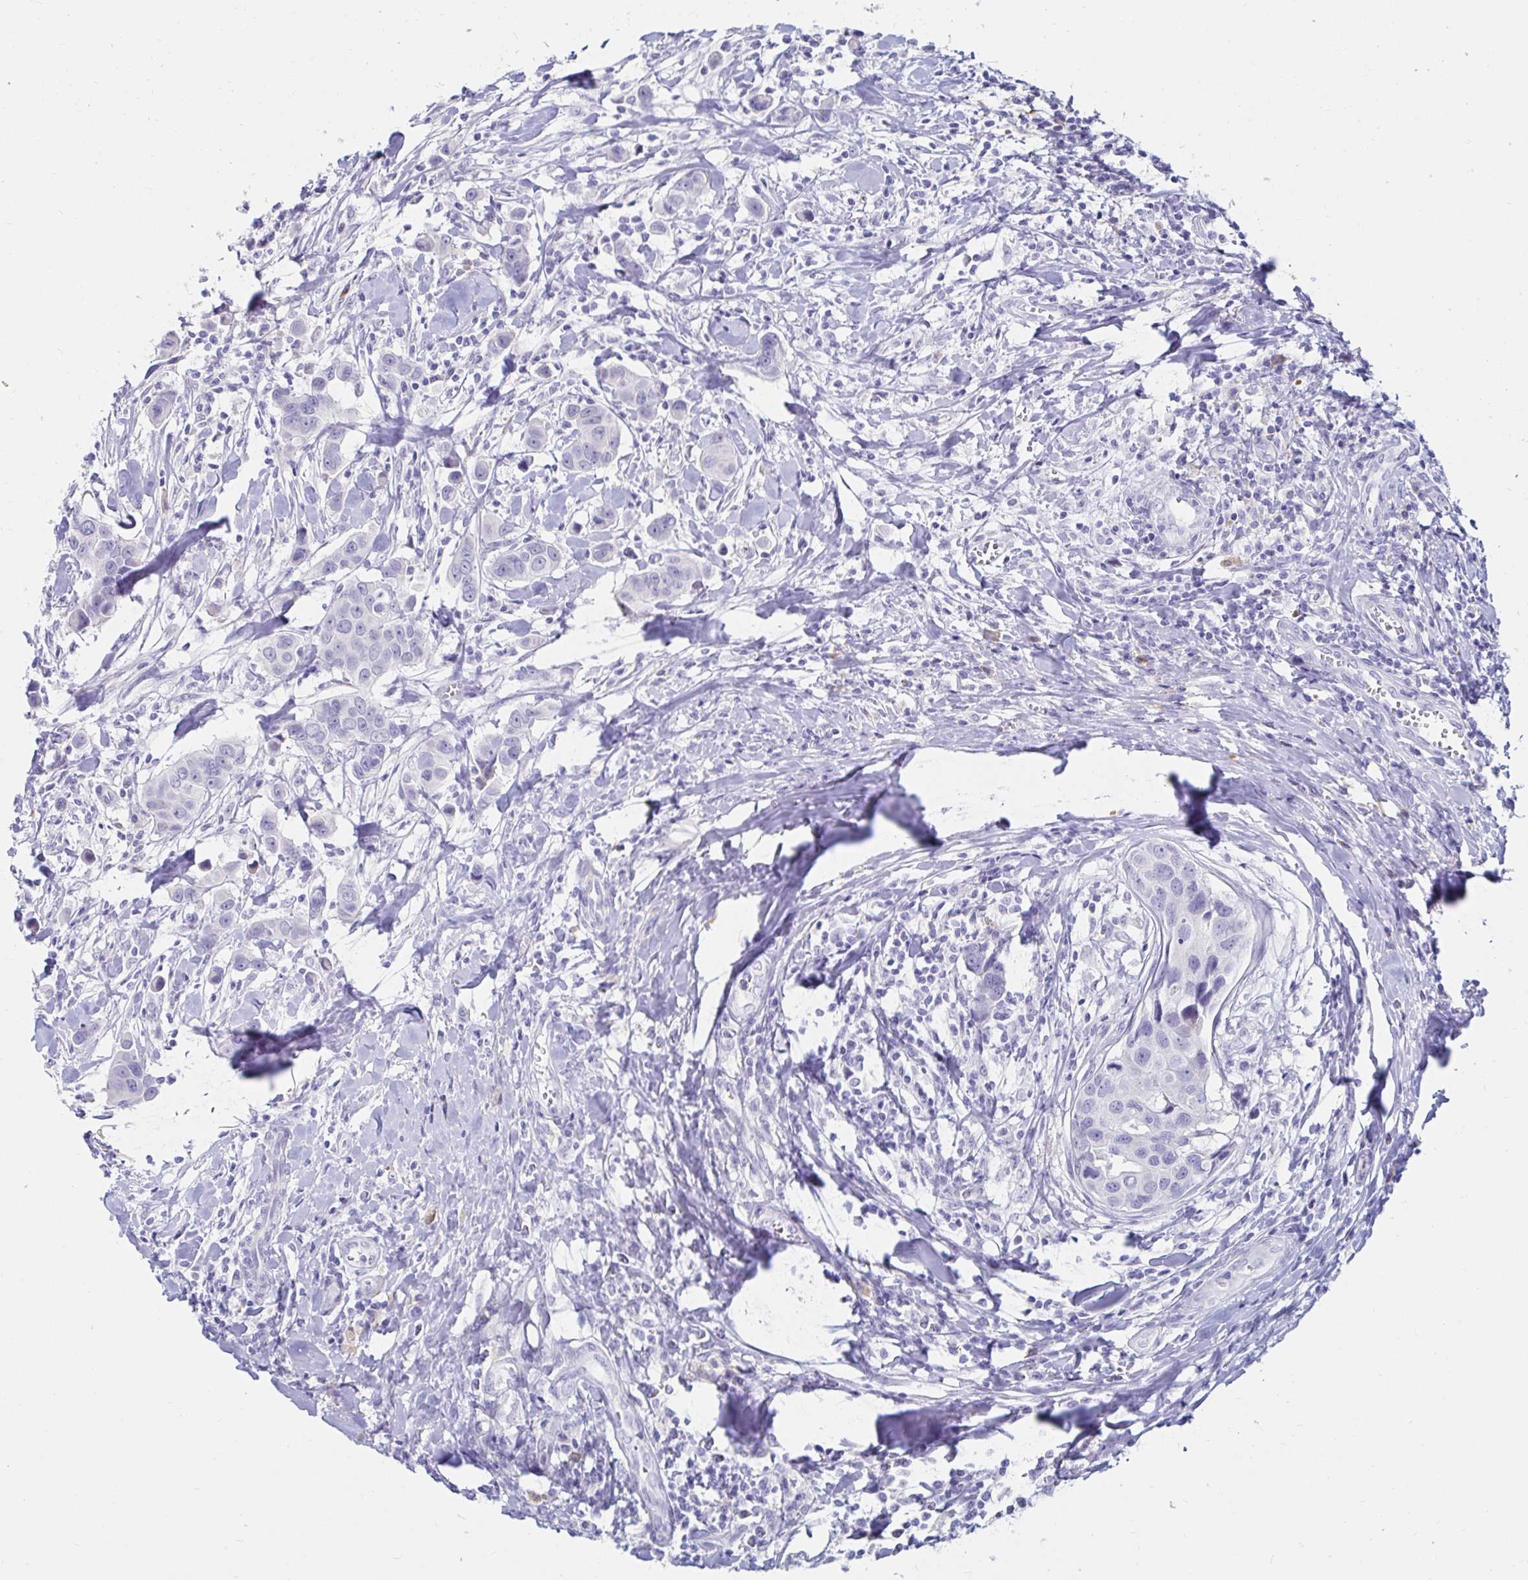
{"staining": {"intensity": "negative", "quantity": "none", "location": "none"}, "tissue": "breast cancer", "cell_type": "Tumor cells", "image_type": "cancer", "snomed": [{"axis": "morphology", "description": "Duct carcinoma"}, {"axis": "topography", "description": "Breast"}], "caption": "The photomicrograph demonstrates no staining of tumor cells in breast cancer. (DAB (3,3'-diaminobenzidine) IHC visualized using brightfield microscopy, high magnification).", "gene": "C4orf17", "patient": {"sex": "female", "age": 24}}